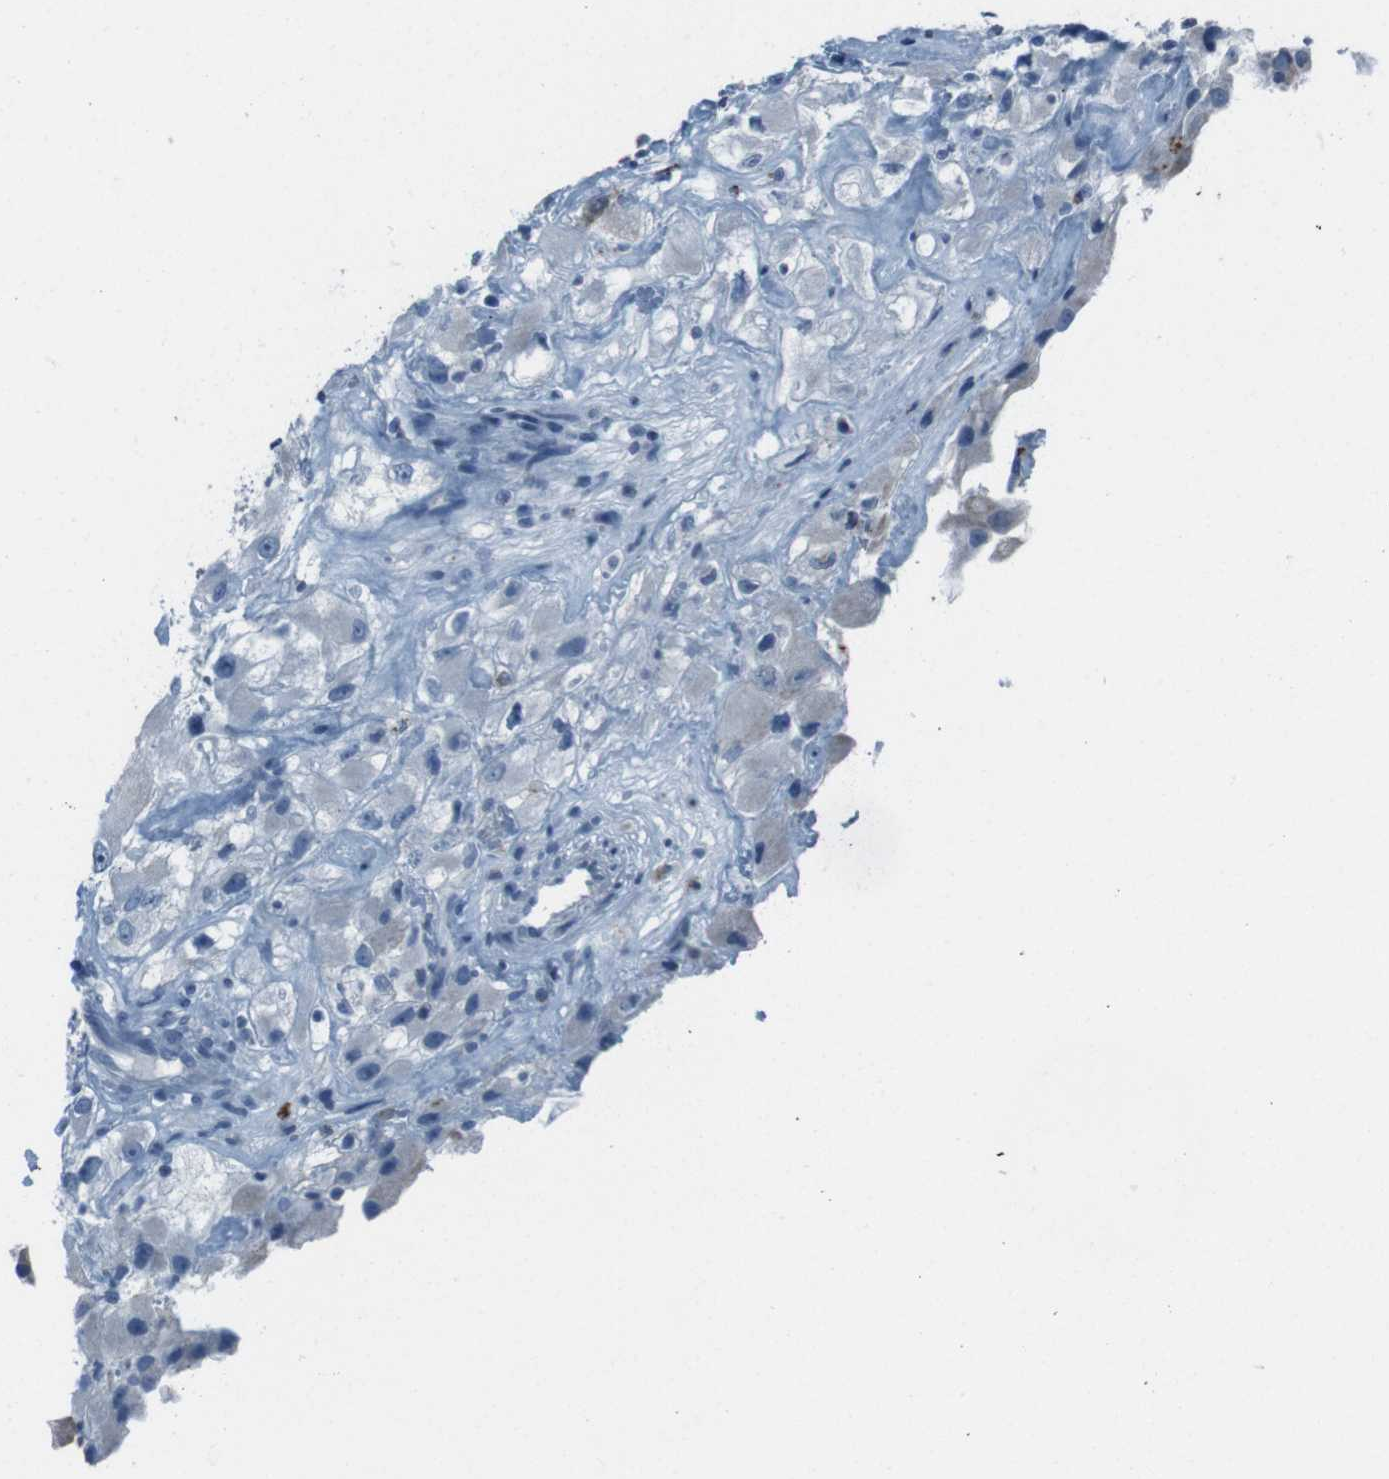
{"staining": {"intensity": "negative", "quantity": "none", "location": "none"}, "tissue": "renal cancer", "cell_type": "Tumor cells", "image_type": "cancer", "snomed": [{"axis": "morphology", "description": "Adenocarcinoma, NOS"}, {"axis": "topography", "description": "Kidney"}], "caption": "Immunohistochemistry (IHC) micrograph of neoplastic tissue: adenocarcinoma (renal) stained with DAB (3,3'-diaminobenzidine) demonstrates no significant protein expression in tumor cells.", "gene": "ST6GAL1", "patient": {"sex": "female", "age": 52}}